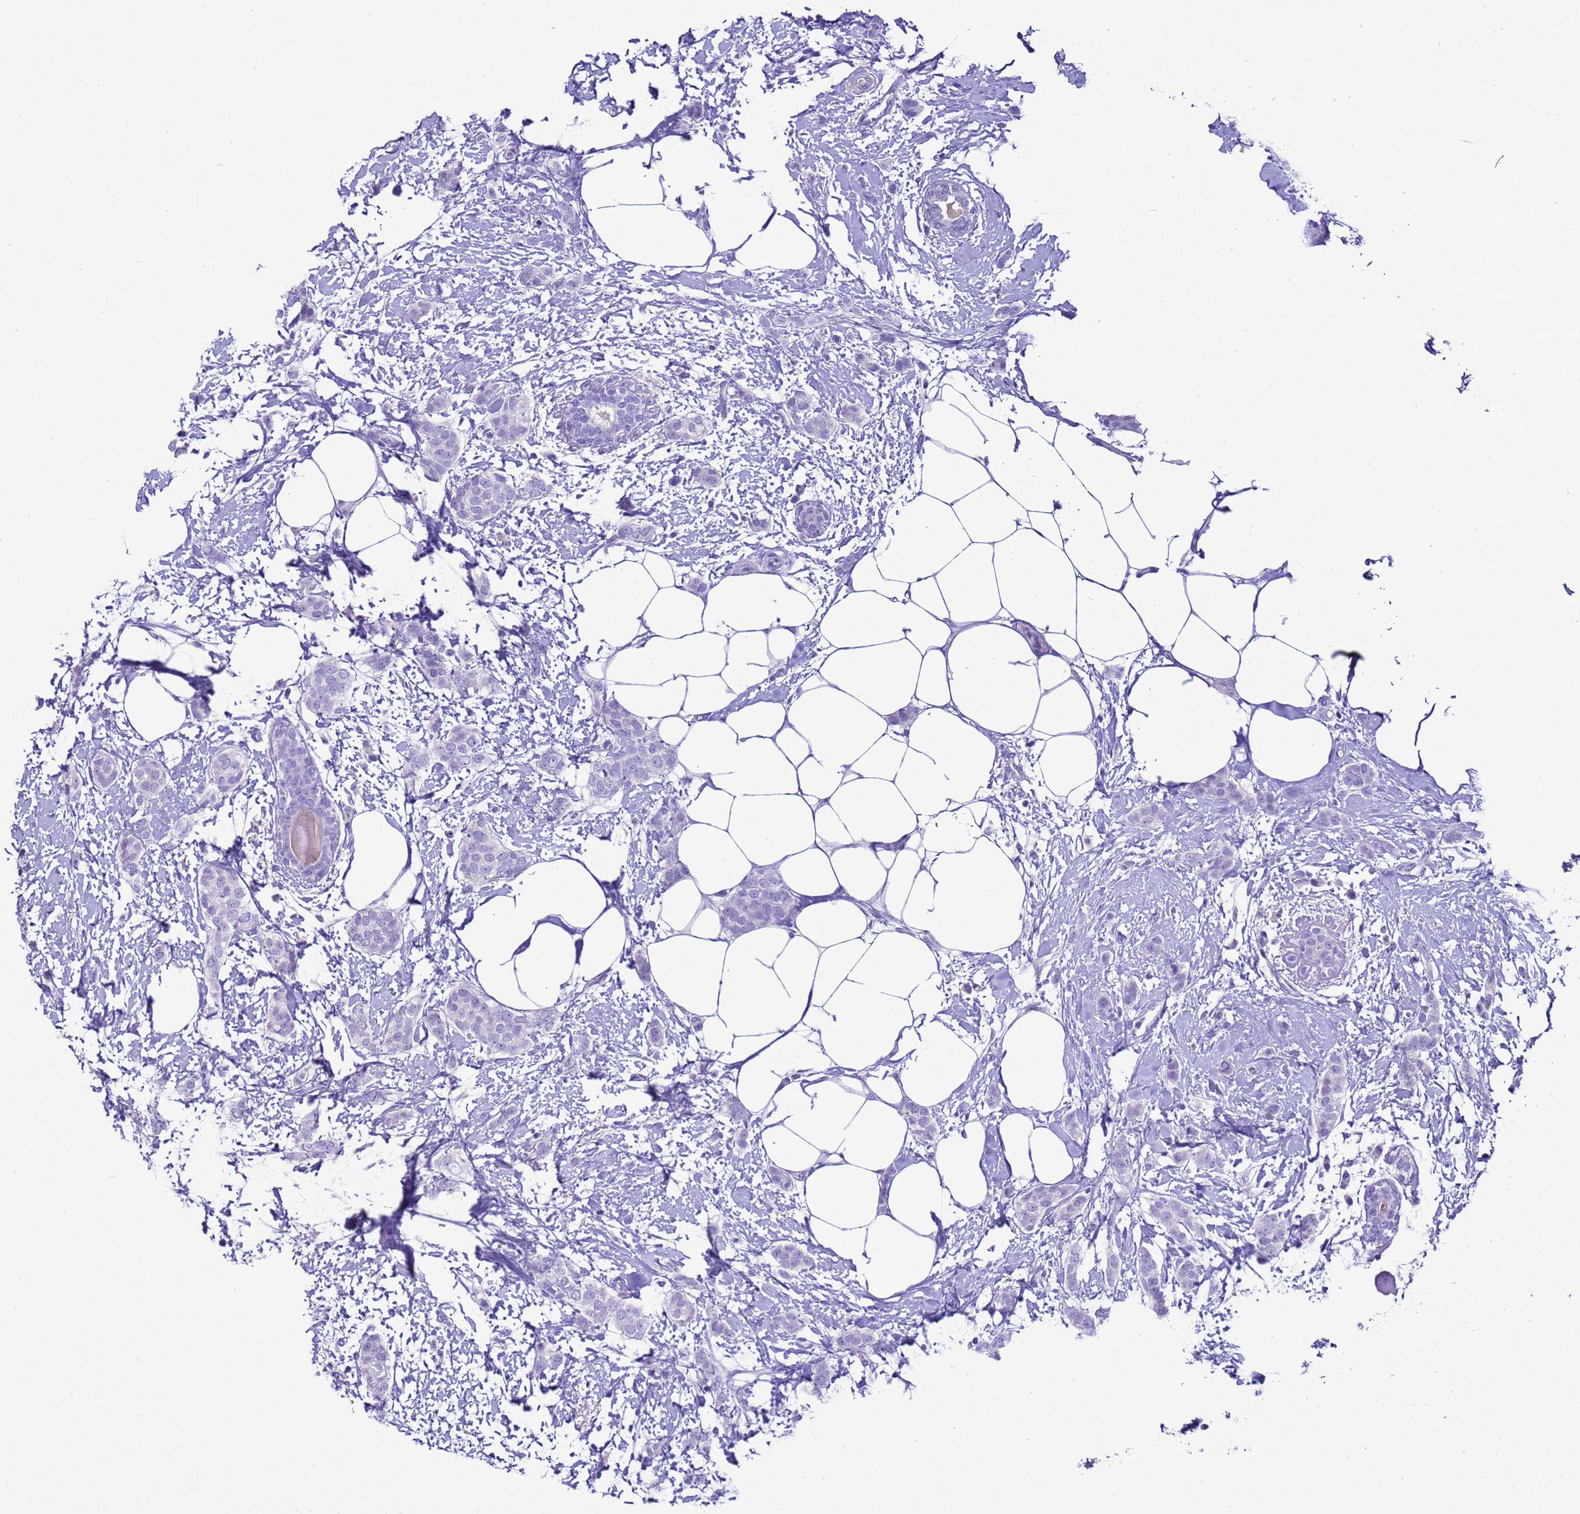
{"staining": {"intensity": "negative", "quantity": "none", "location": "none"}, "tissue": "breast cancer", "cell_type": "Tumor cells", "image_type": "cancer", "snomed": [{"axis": "morphology", "description": "Duct carcinoma"}, {"axis": "topography", "description": "Breast"}], "caption": "Human breast invasive ductal carcinoma stained for a protein using IHC demonstrates no staining in tumor cells.", "gene": "BEST2", "patient": {"sex": "female", "age": 72}}